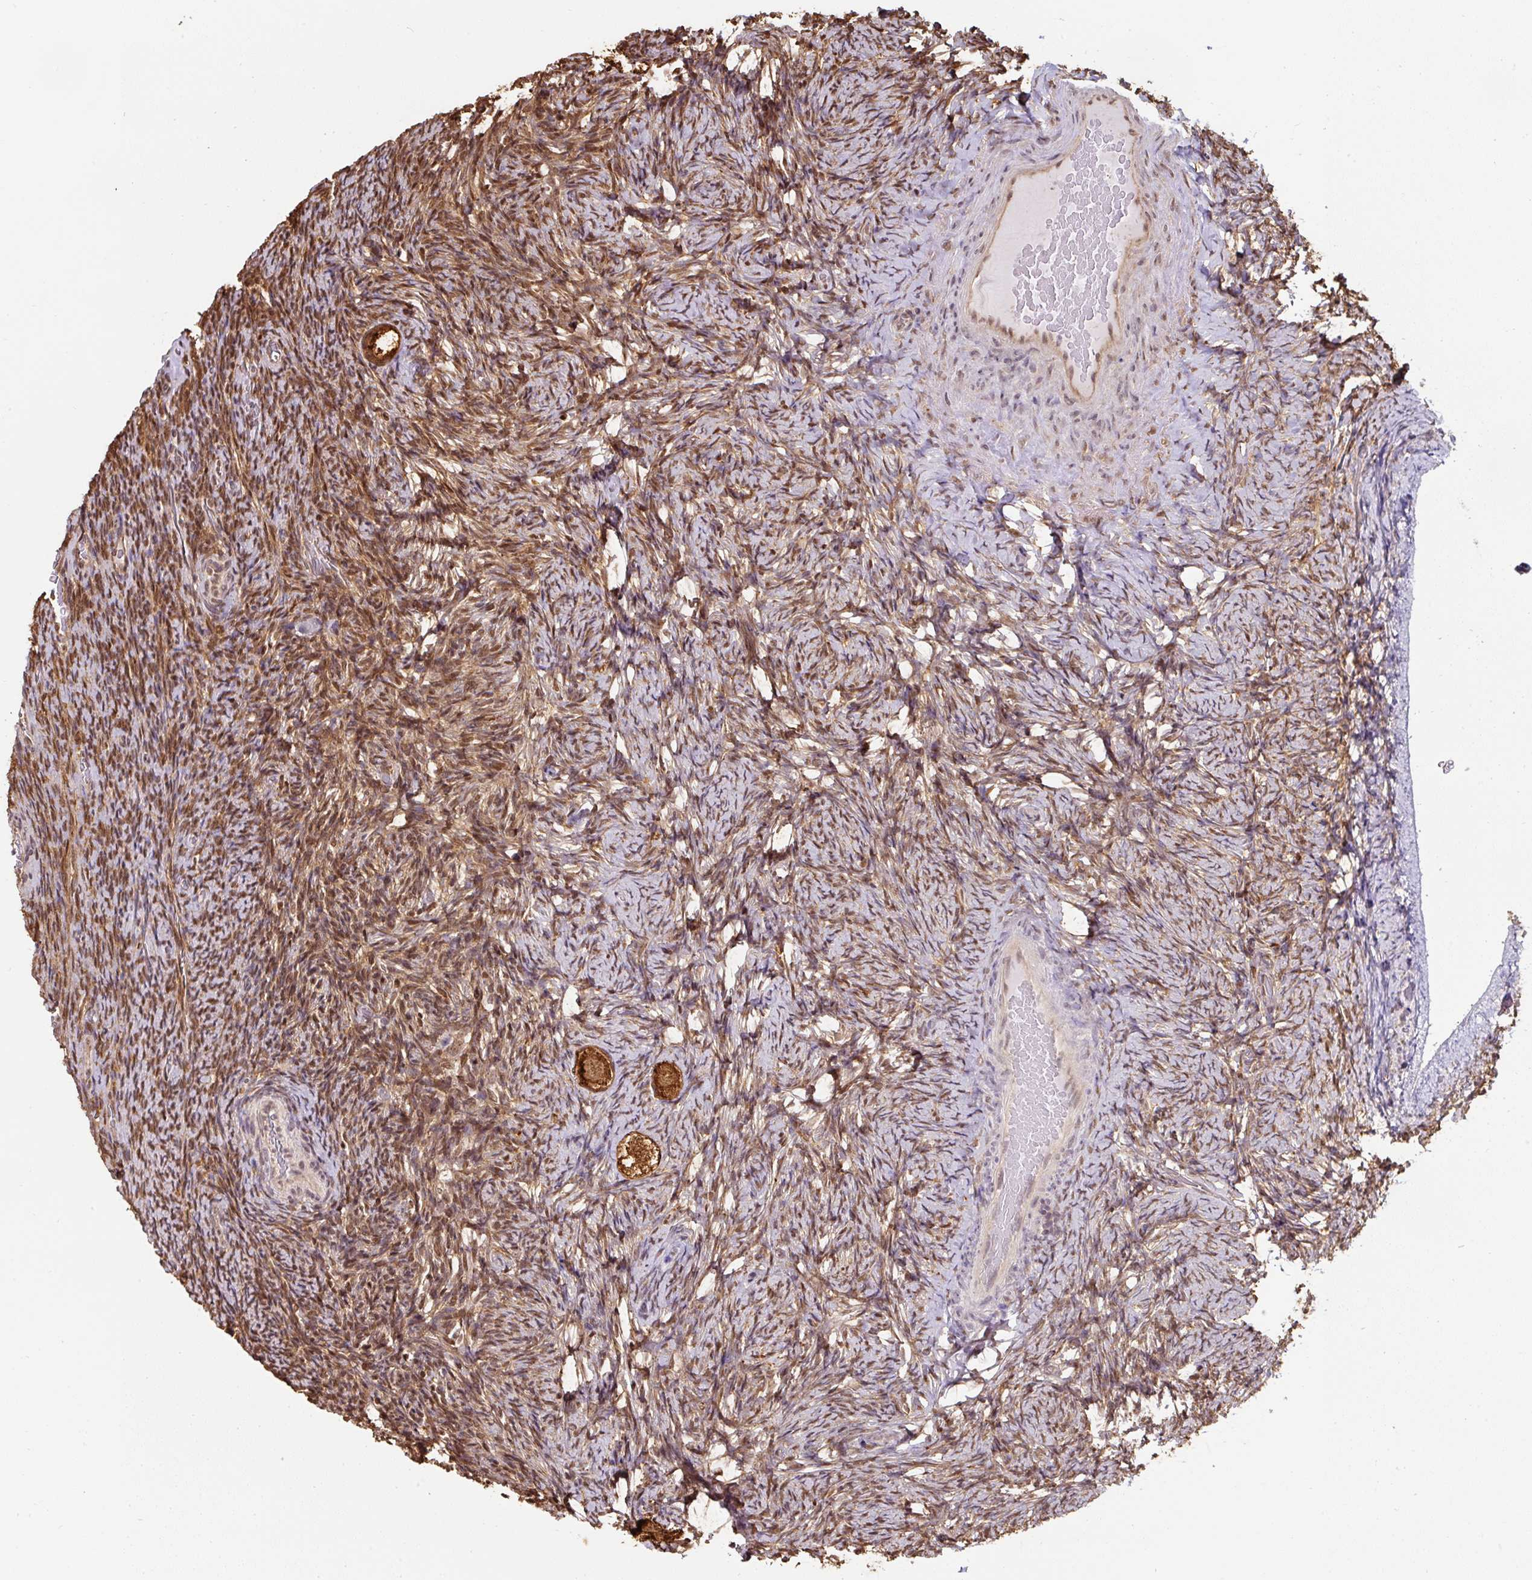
{"staining": {"intensity": "strong", "quantity": ">75%", "location": "cytoplasmic/membranous,nuclear"}, "tissue": "ovary", "cell_type": "Follicle cells", "image_type": "normal", "snomed": [{"axis": "morphology", "description": "Normal tissue, NOS"}, {"axis": "topography", "description": "Ovary"}], "caption": "Immunohistochemistry (IHC) staining of normal ovary, which exhibits high levels of strong cytoplasmic/membranous,nuclear positivity in about >75% of follicle cells indicating strong cytoplasmic/membranous,nuclear protein expression. The staining was performed using DAB (3,3'-diaminobenzidine) (brown) for protein detection and nuclei were counterstained in hematoxylin (blue).", "gene": "ST13", "patient": {"sex": "female", "age": 34}}